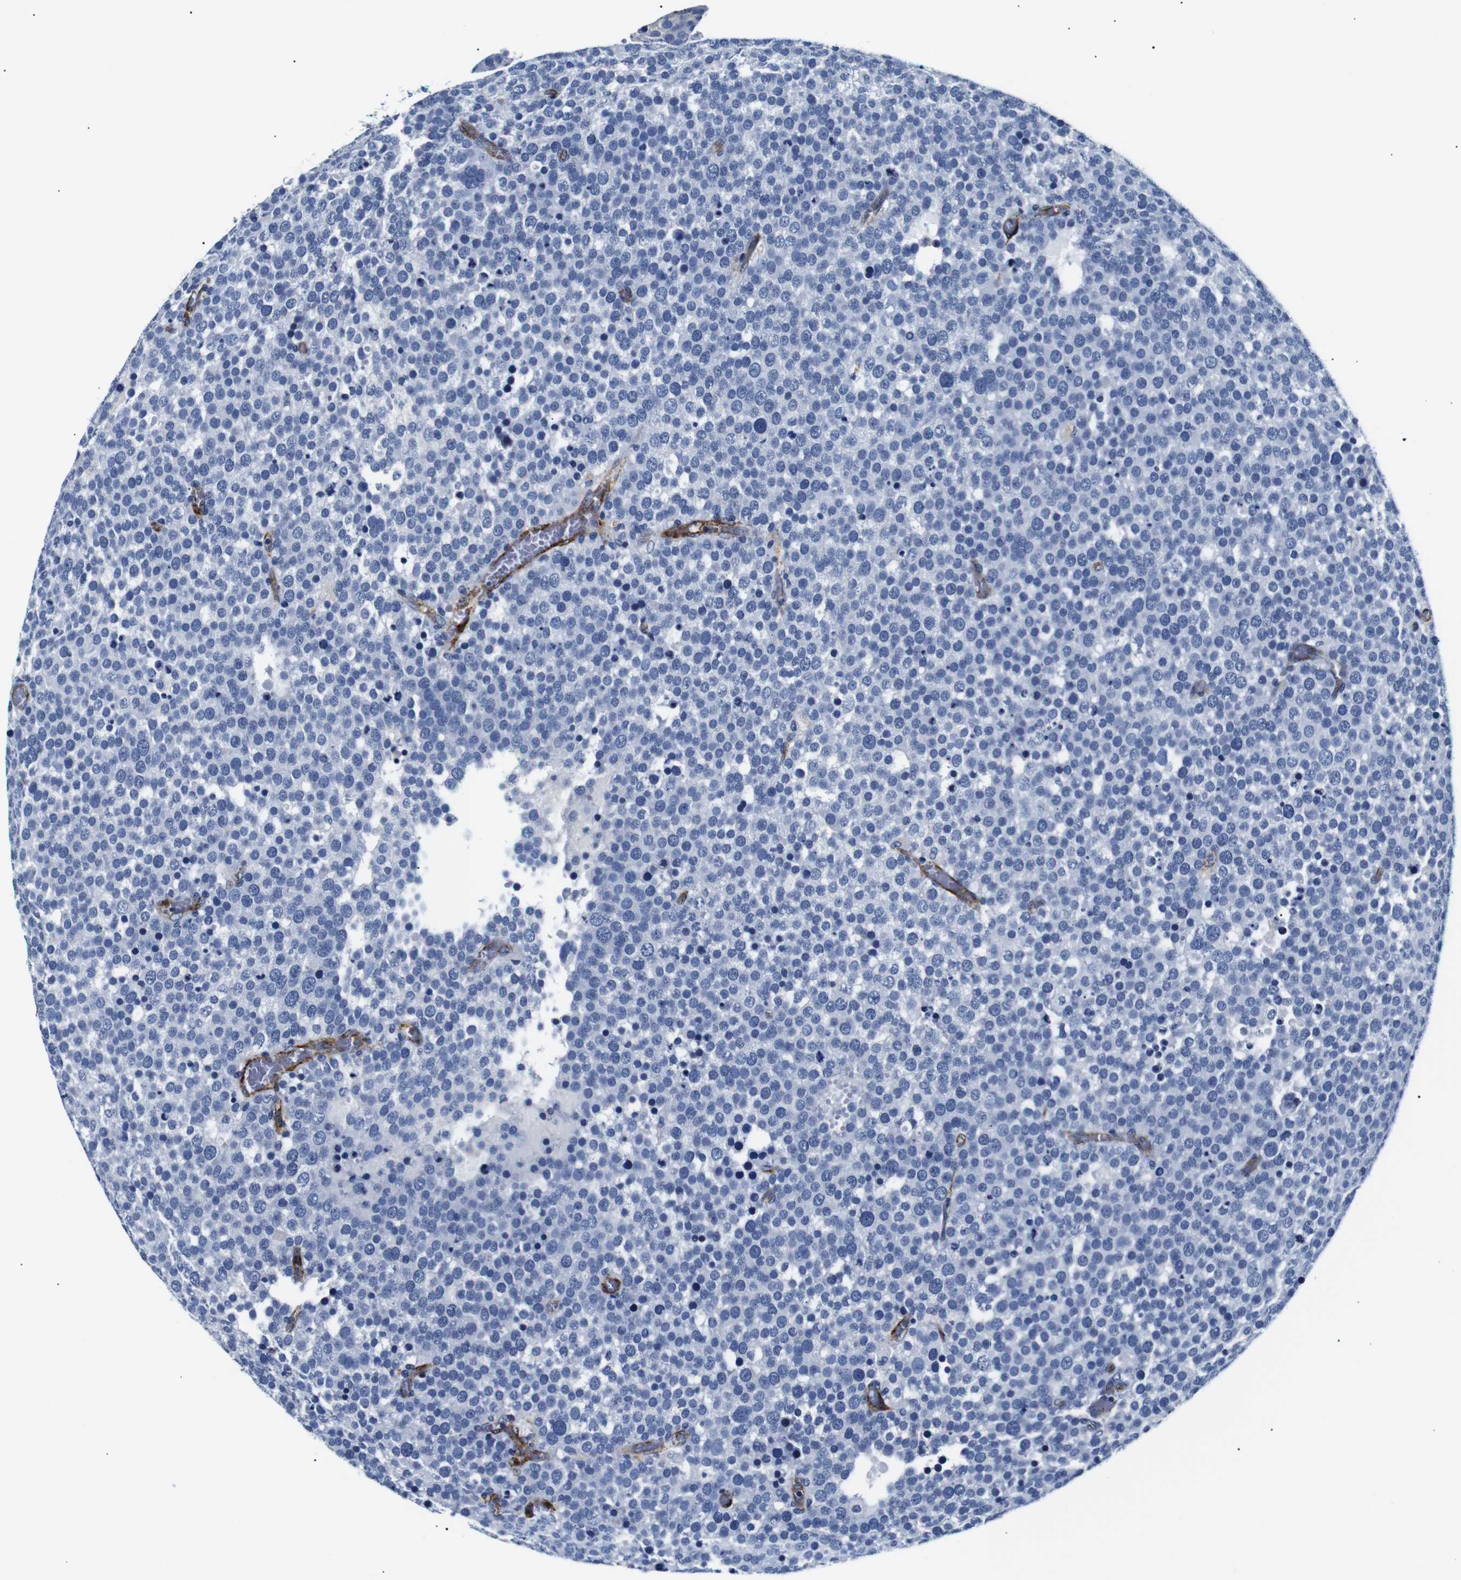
{"staining": {"intensity": "negative", "quantity": "none", "location": "none"}, "tissue": "testis cancer", "cell_type": "Tumor cells", "image_type": "cancer", "snomed": [{"axis": "morphology", "description": "Normal tissue, NOS"}, {"axis": "morphology", "description": "Seminoma, NOS"}, {"axis": "topography", "description": "Testis"}], "caption": "Immunohistochemistry (IHC) of human testis cancer (seminoma) shows no staining in tumor cells.", "gene": "MUC4", "patient": {"sex": "male", "age": 71}}